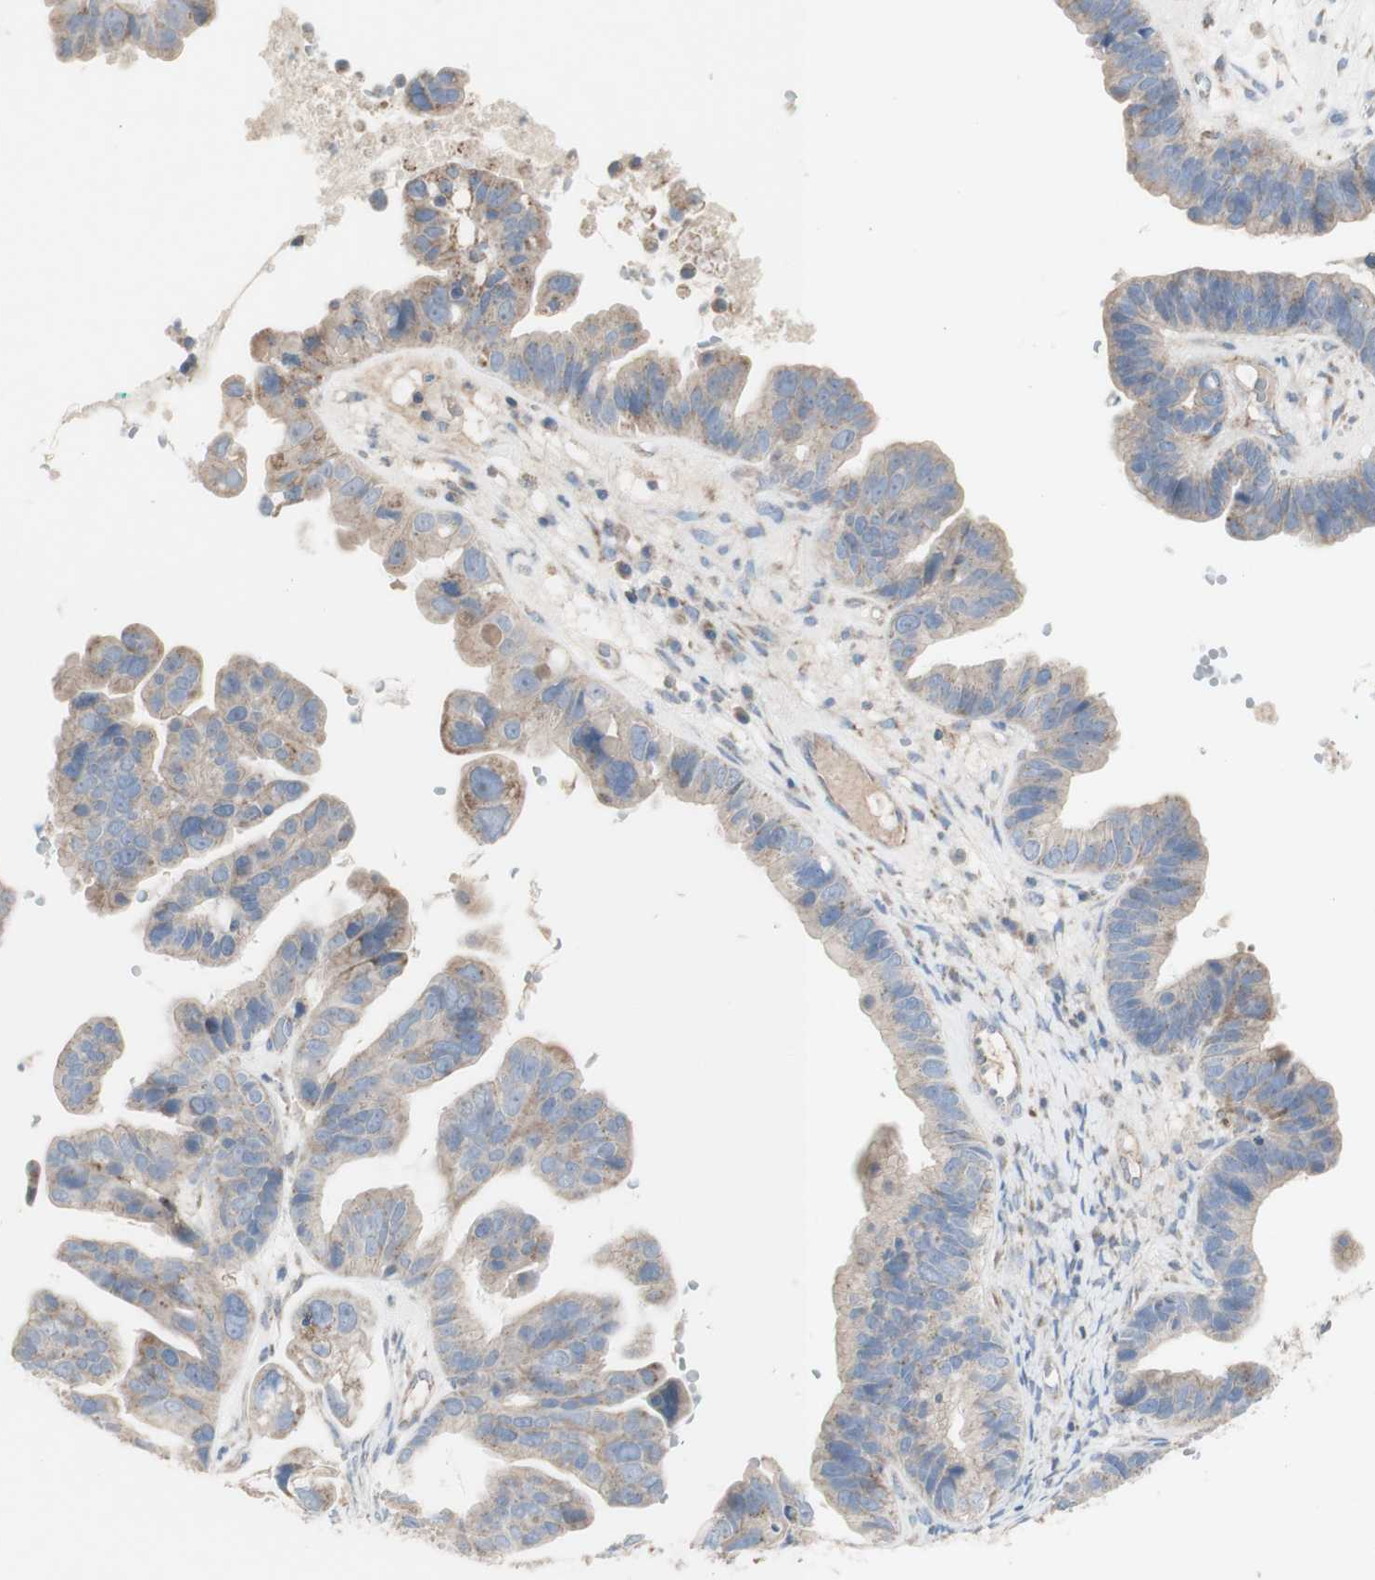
{"staining": {"intensity": "weak", "quantity": ">75%", "location": "cytoplasmic/membranous"}, "tissue": "ovarian cancer", "cell_type": "Tumor cells", "image_type": "cancer", "snomed": [{"axis": "morphology", "description": "Cystadenocarcinoma, serous, NOS"}, {"axis": "topography", "description": "Ovary"}], "caption": "This is an image of IHC staining of serous cystadenocarcinoma (ovarian), which shows weak staining in the cytoplasmic/membranous of tumor cells.", "gene": "CNTNAP1", "patient": {"sex": "female", "age": 56}}